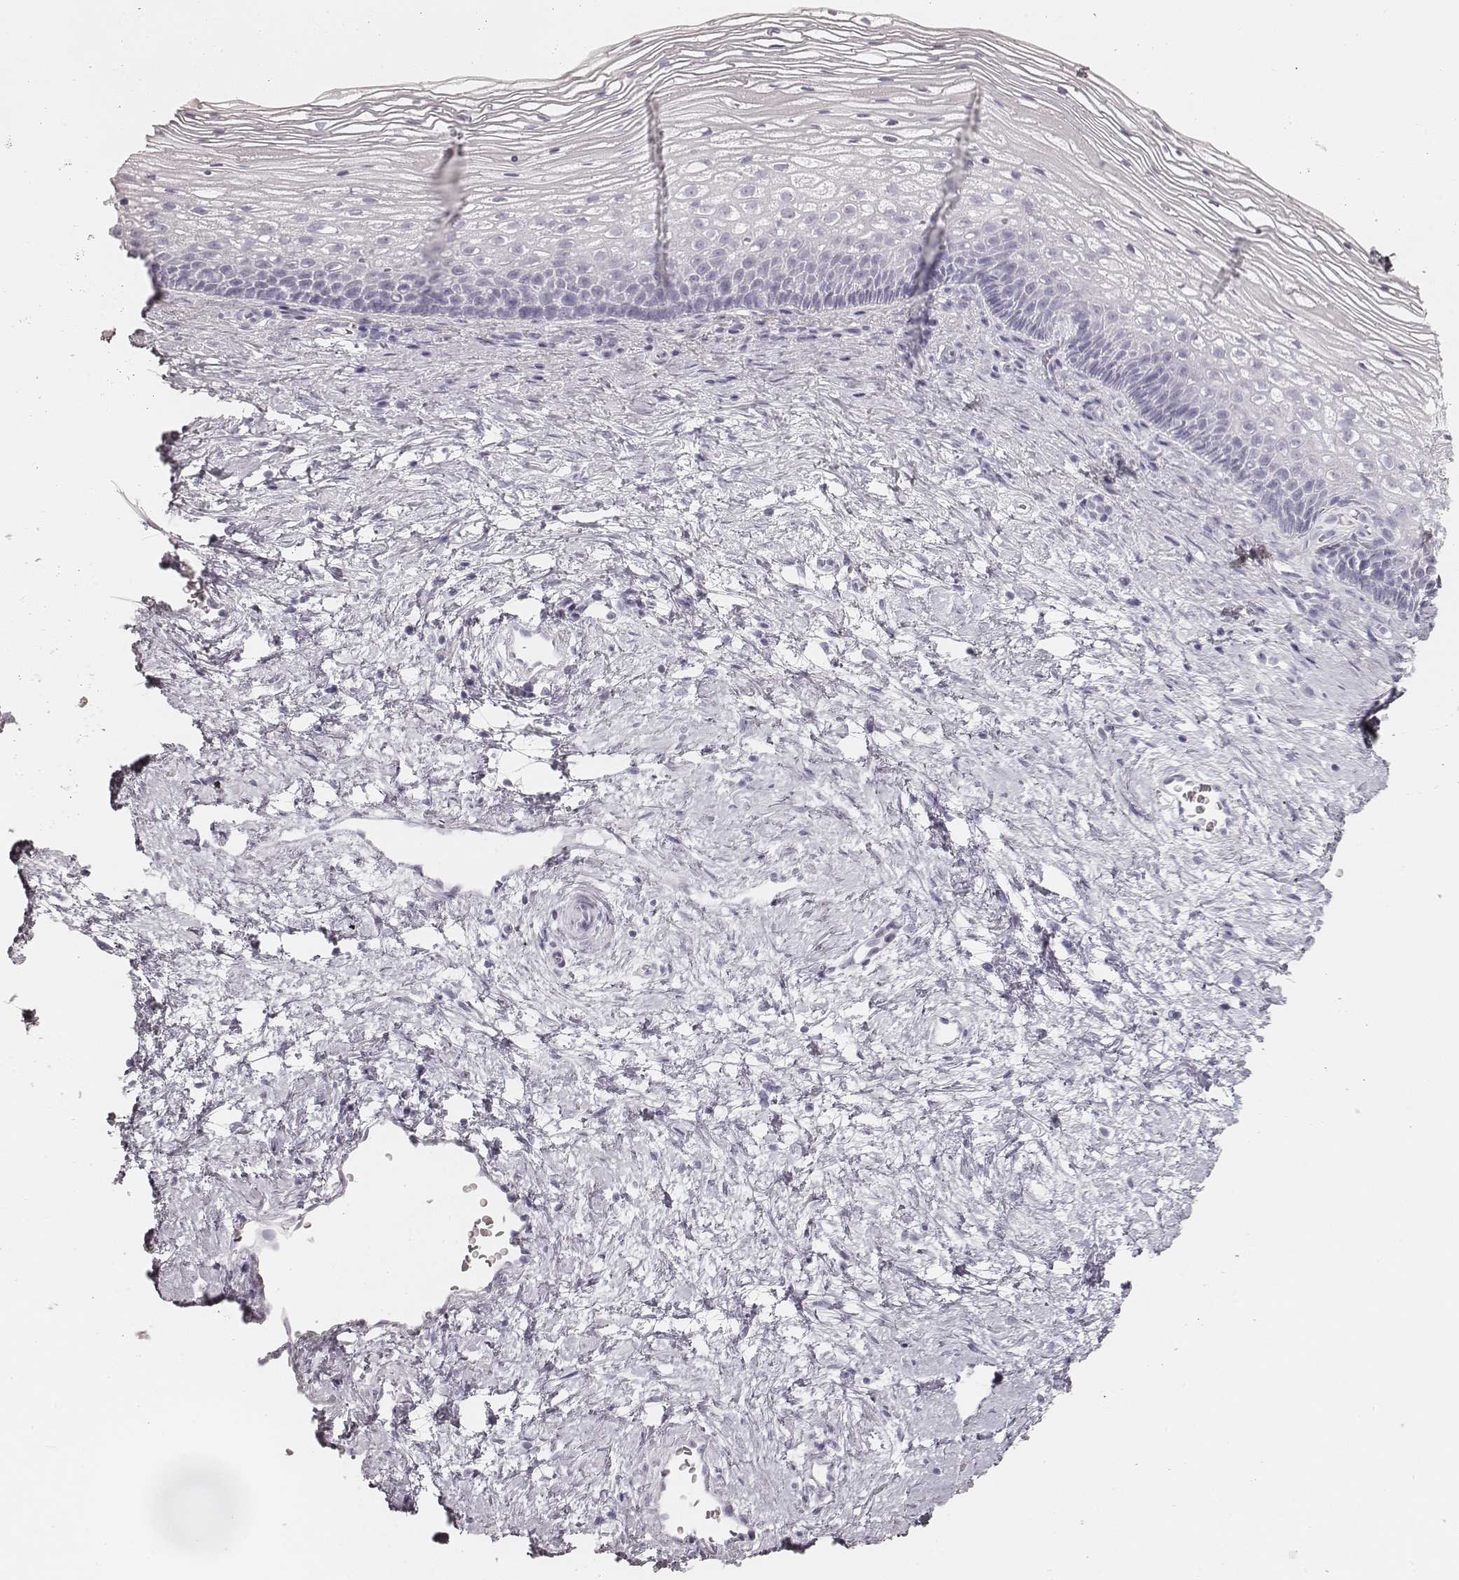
{"staining": {"intensity": "negative", "quantity": "none", "location": "none"}, "tissue": "cervix", "cell_type": "Glandular cells", "image_type": "normal", "snomed": [{"axis": "morphology", "description": "Normal tissue, NOS"}, {"axis": "topography", "description": "Cervix"}], "caption": "An image of human cervix is negative for staining in glandular cells. Brightfield microscopy of immunohistochemistry stained with DAB (3,3'-diaminobenzidine) (brown) and hematoxylin (blue), captured at high magnification.", "gene": "KRT34", "patient": {"sex": "female", "age": 34}}